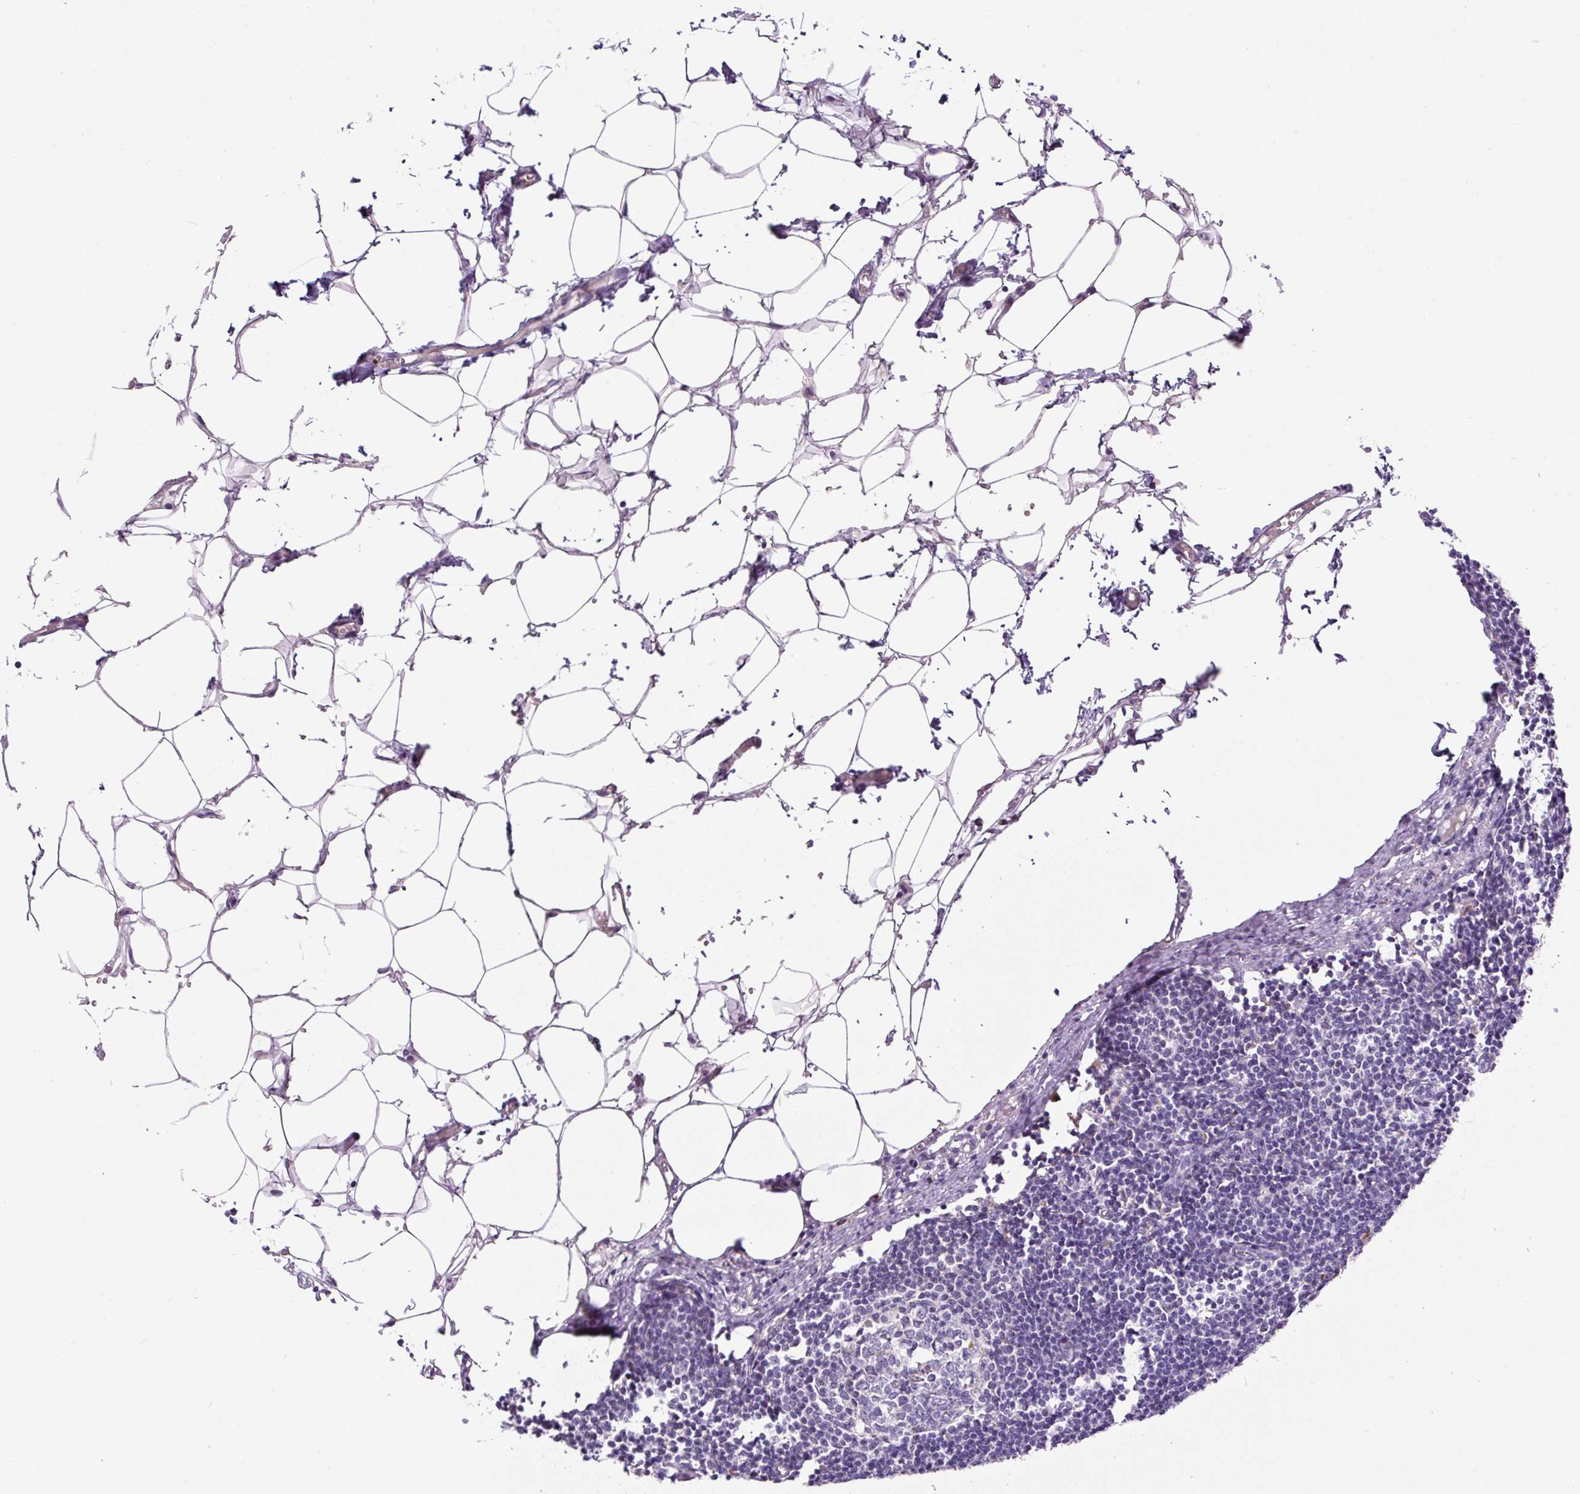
{"staining": {"intensity": "negative", "quantity": "none", "location": "none"}, "tissue": "lymph node", "cell_type": "Germinal center cells", "image_type": "normal", "snomed": [{"axis": "morphology", "description": "Normal tissue, NOS"}, {"axis": "topography", "description": "Lymph node"}], "caption": "Immunohistochemistry of normal human lymph node reveals no positivity in germinal center cells. (DAB IHC, high magnification).", "gene": "ZNF596", "patient": {"sex": "male", "age": 49}}